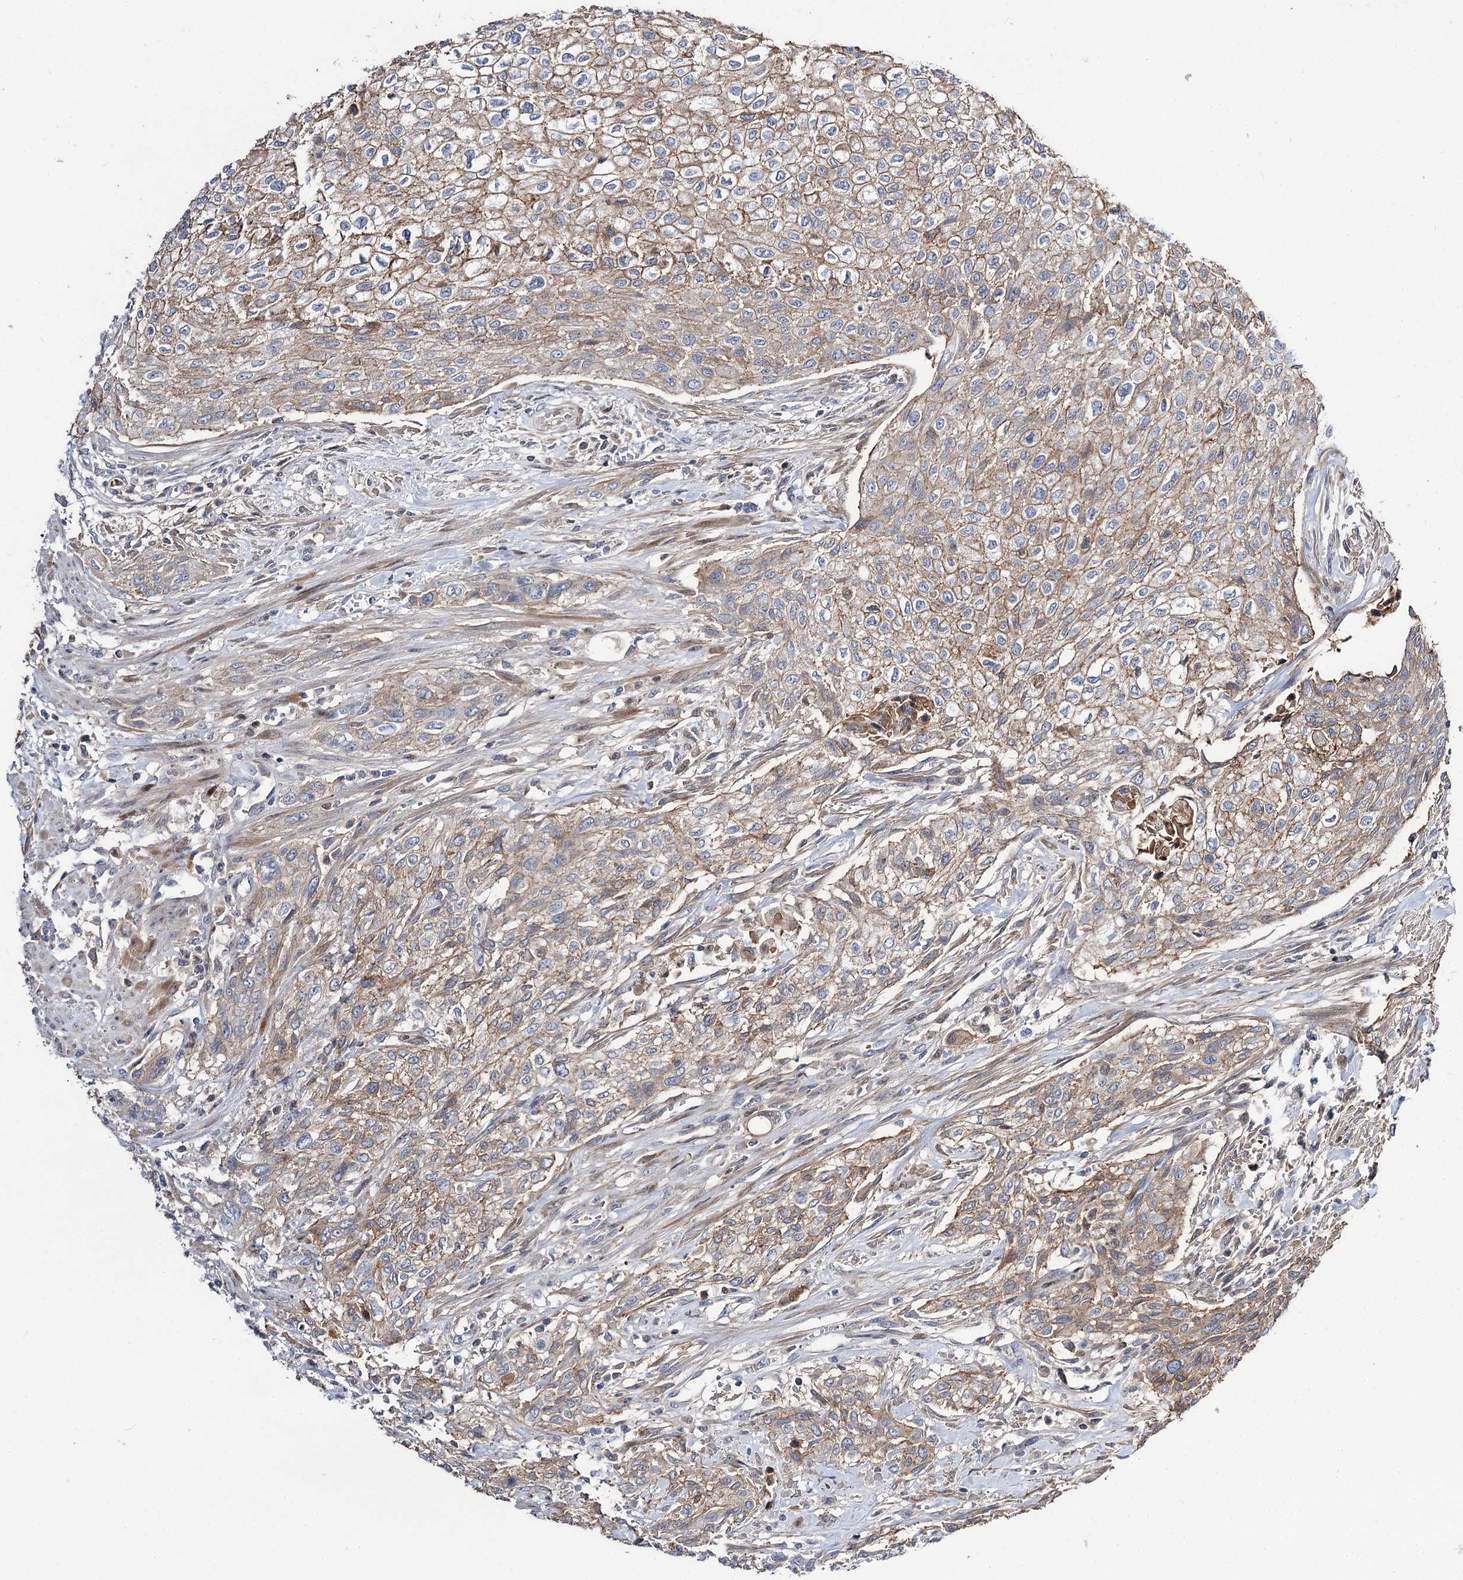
{"staining": {"intensity": "moderate", "quantity": "25%-75%", "location": "cytoplasmic/membranous"}, "tissue": "urothelial cancer", "cell_type": "Tumor cells", "image_type": "cancer", "snomed": [{"axis": "morphology", "description": "Urothelial carcinoma, High grade"}, {"axis": "topography", "description": "Urinary bladder"}], "caption": "Immunohistochemistry staining of urothelial cancer, which demonstrates medium levels of moderate cytoplasmic/membranous staining in about 25%-75% of tumor cells indicating moderate cytoplasmic/membranous protein staining. The staining was performed using DAB (brown) for protein detection and nuclei were counterstained in hematoxylin (blue).", "gene": "ITFG2", "patient": {"sex": "male", "age": 35}}